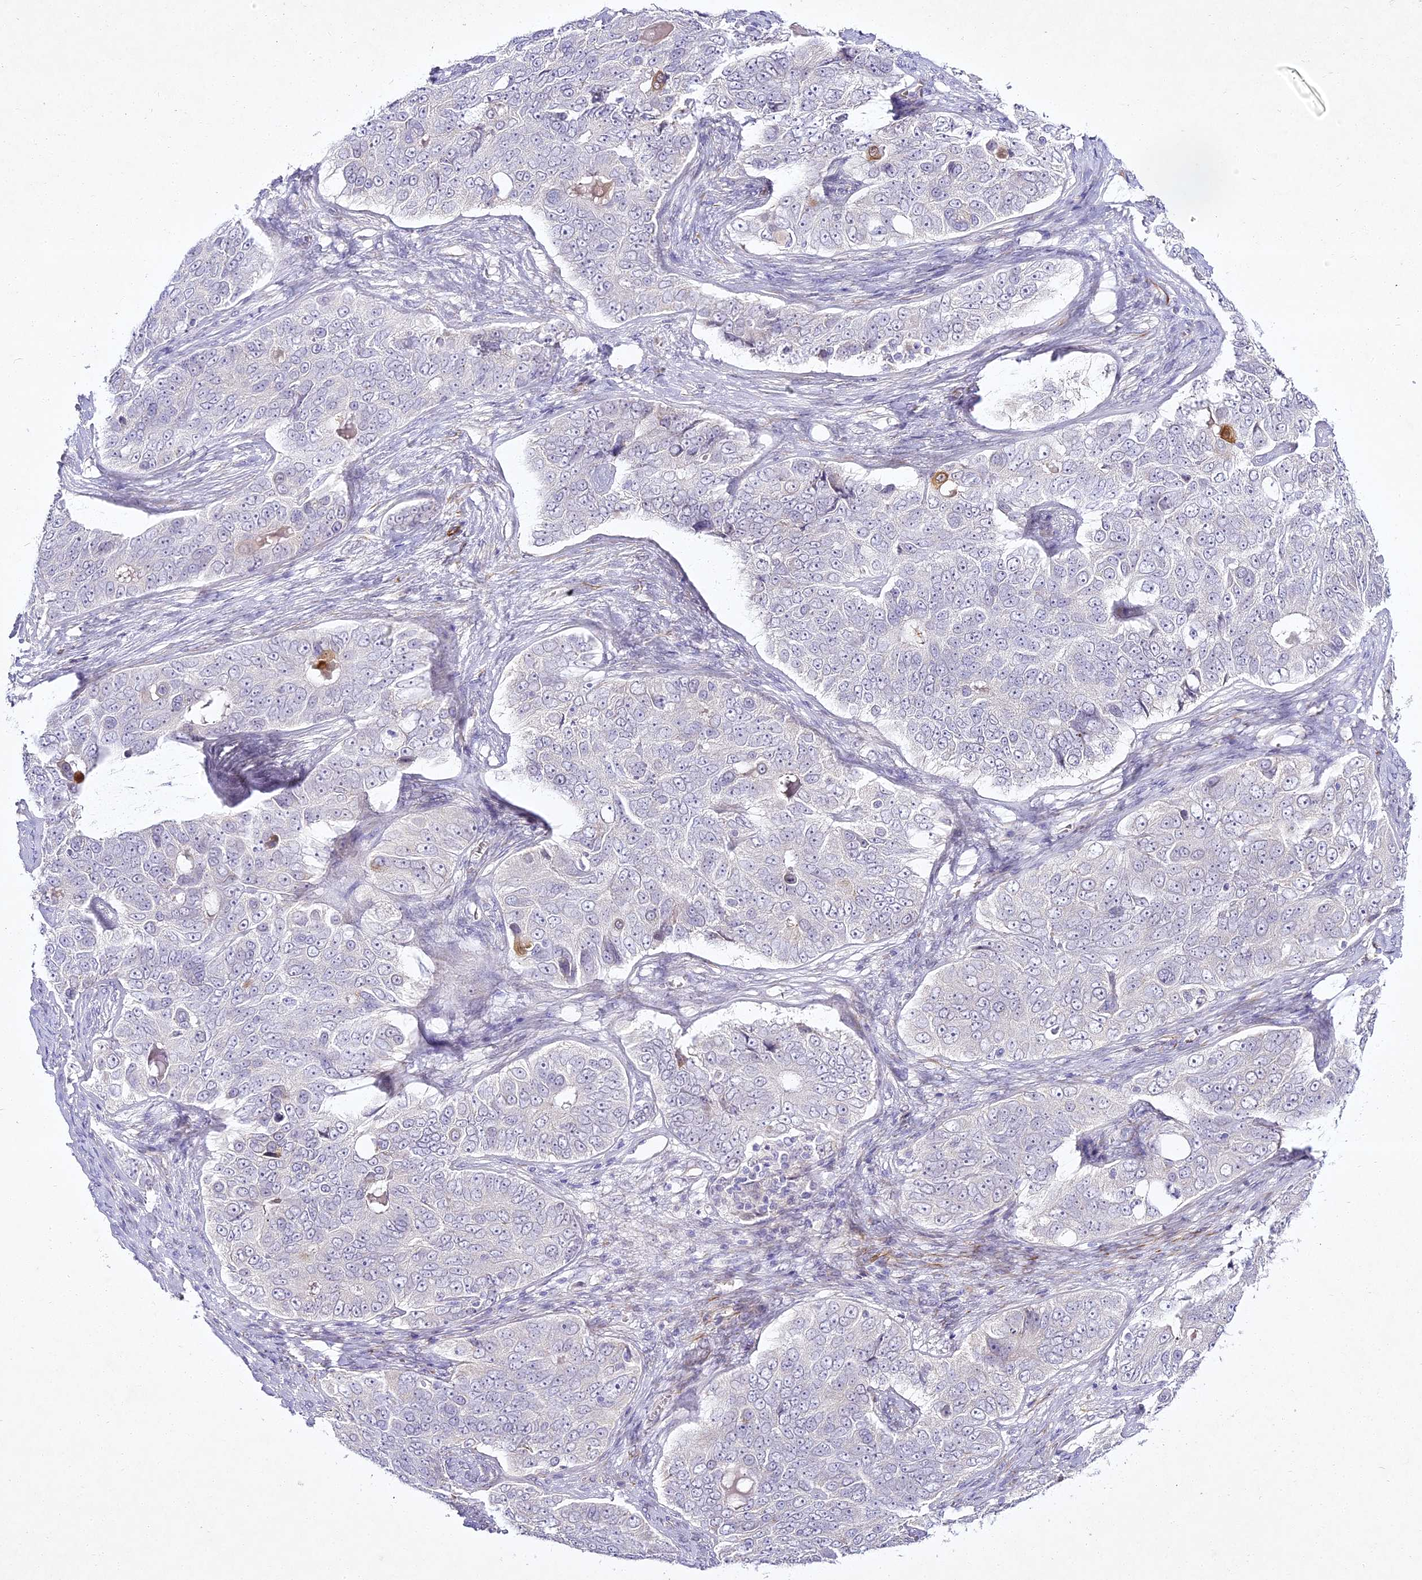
{"staining": {"intensity": "negative", "quantity": "none", "location": "none"}, "tissue": "ovarian cancer", "cell_type": "Tumor cells", "image_type": "cancer", "snomed": [{"axis": "morphology", "description": "Carcinoma, endometroid"}, {"axis": "topography", "description": "Ovary"}], "caption": "Immunohistochemistry photomicrograph of ovarian cancer stained for a protein (brown), which displays no positivity in tumor cells.", "gene": "ALPG", "patient": {"sex": "female", "age": 51}}